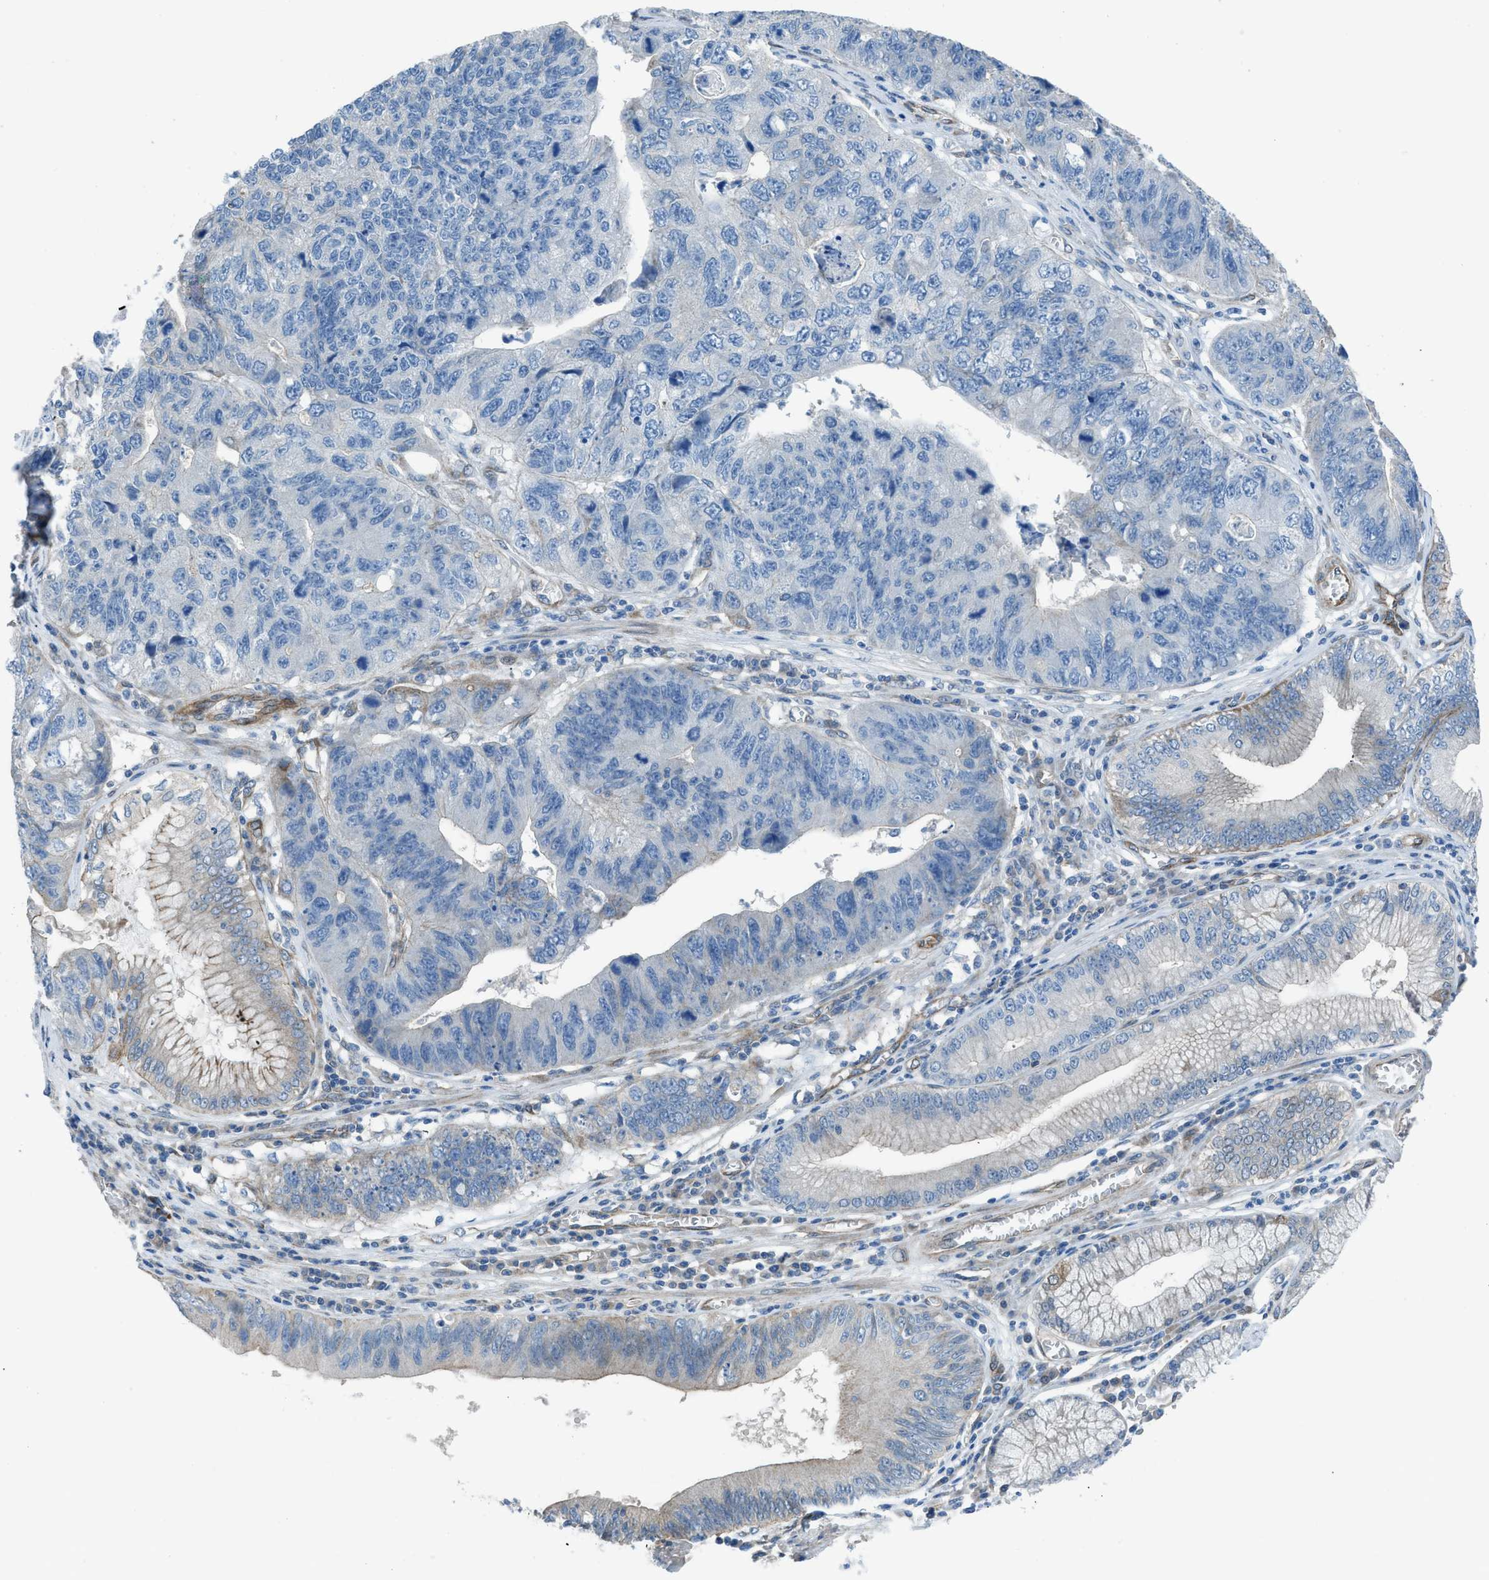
{"staining": {"intensity": "weak", "quantity": "<25%", "location": "cytoplasmic/membranous"}, "tissue": "stomach cancer", "cell_type": "Tumor cells", "image_type": "cancer", "snomed": [{"axis": "morphology", "description": "Adenocarcinoma, NOS"}, {"axis": "topography", "description": "Stomach"}], "caption": "High power microscopy photomicrograph of an immunohistochemistry (IHC) histopathology image of stomach cancer, revealing no significant staining in tumor cells.", "gene": "PRKN", "patient": {"sex": "male", "age": 59}}